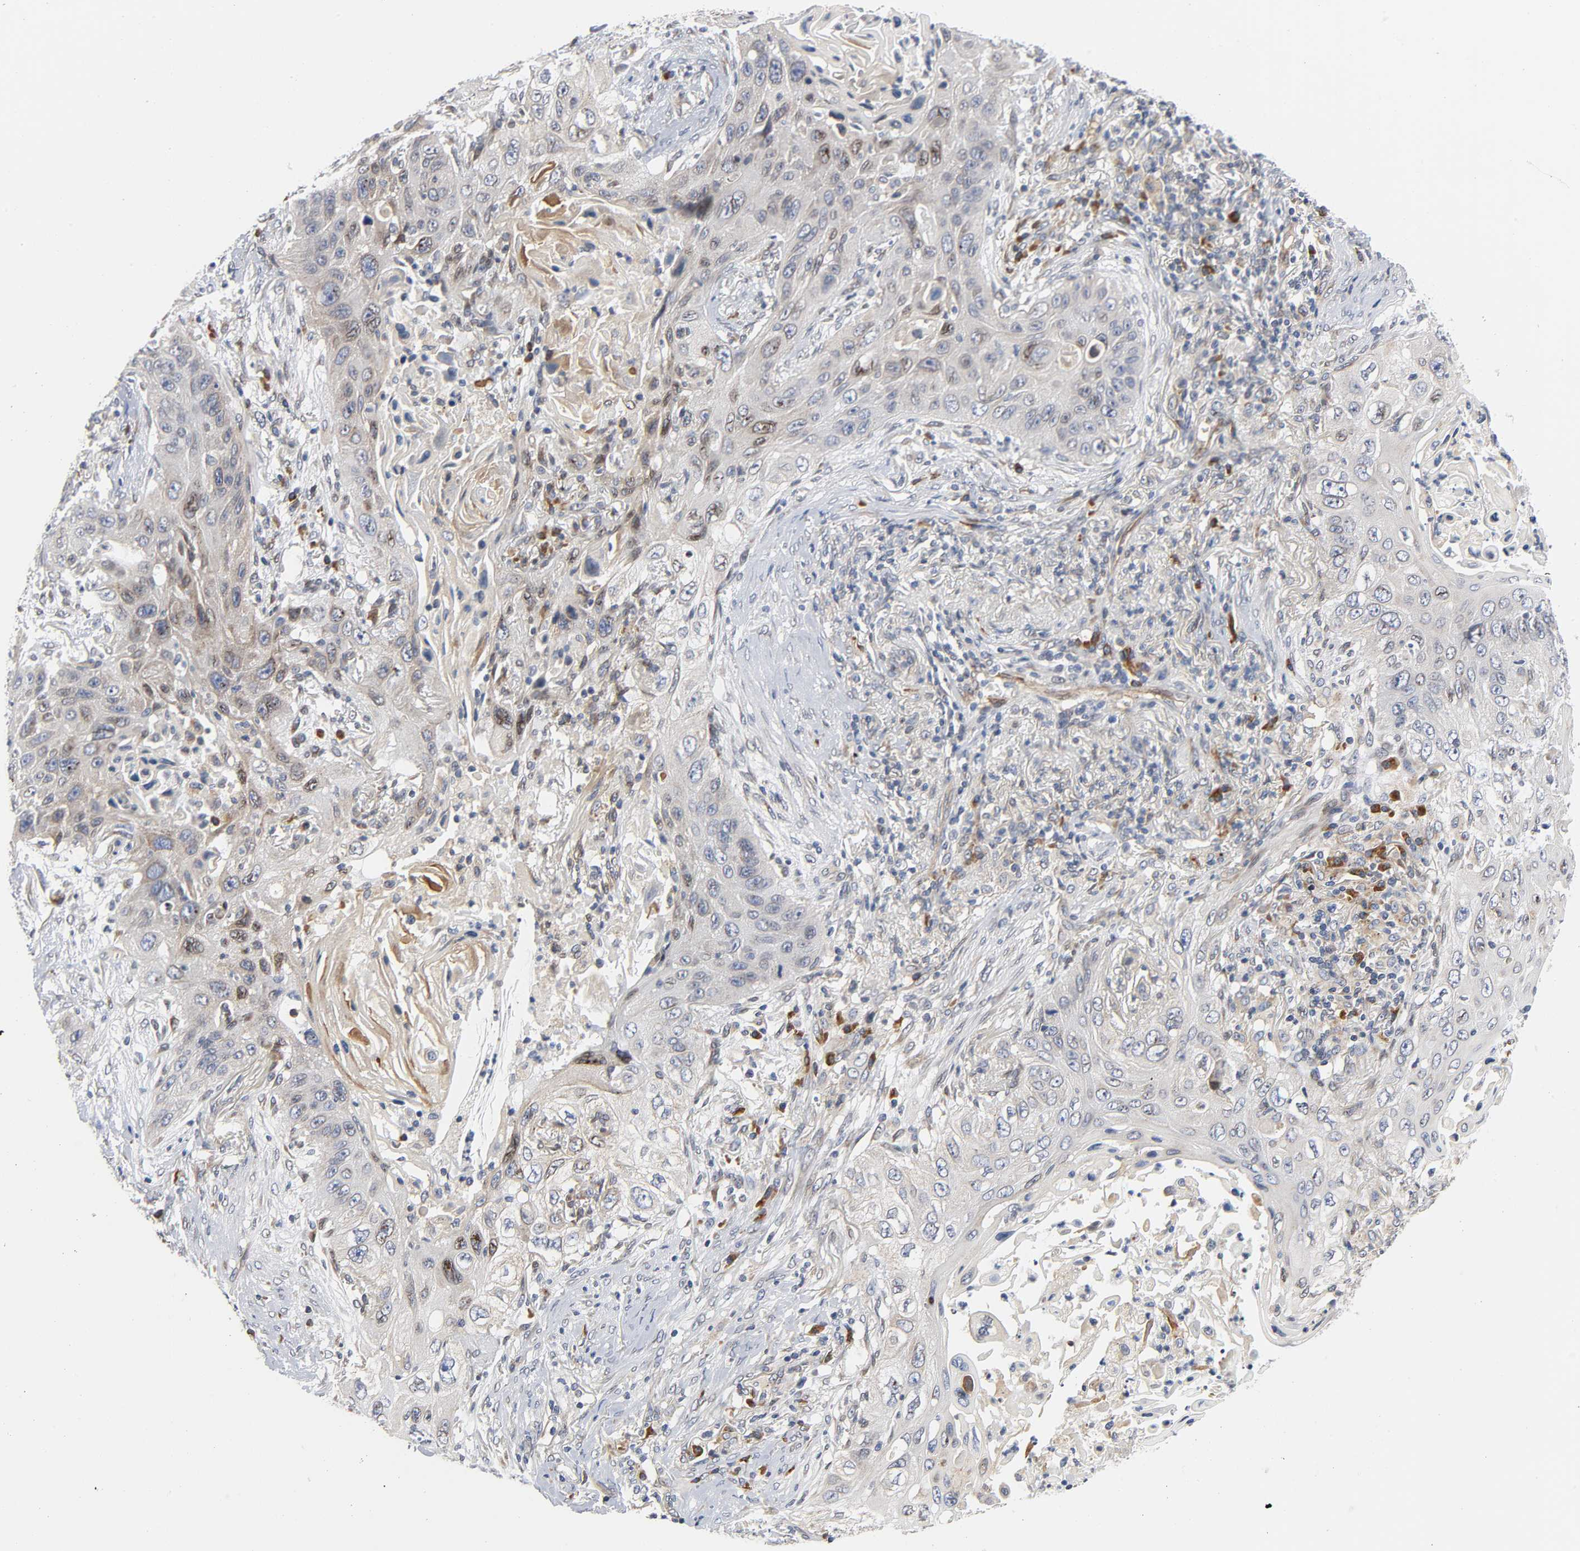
{"staining": {"intensity": "weak", "quantity": "25%-75%", "location": "cytoplasmic/membranous"}, "tissue": "lung cancer", "cell_type": "Tumor cells", "image_type": "cancer", "snomed": [{"axis": "morphology", "description": "Squamous cell carcinoma, NOS"}, {"axis": "topography", "description": "Lung"}], "caption": "IHC micrograph of neoplastic tissue: lung squamous cell carcinoma stained using IHC reveals low levels of weak protein expression localized specifically in the cytoplasmic/membranous of tumor cells, appearing as a cytoplasmic/membranous brown color.", "gene": "ASB6", "patient": {"sex": "female", "age": 67}}